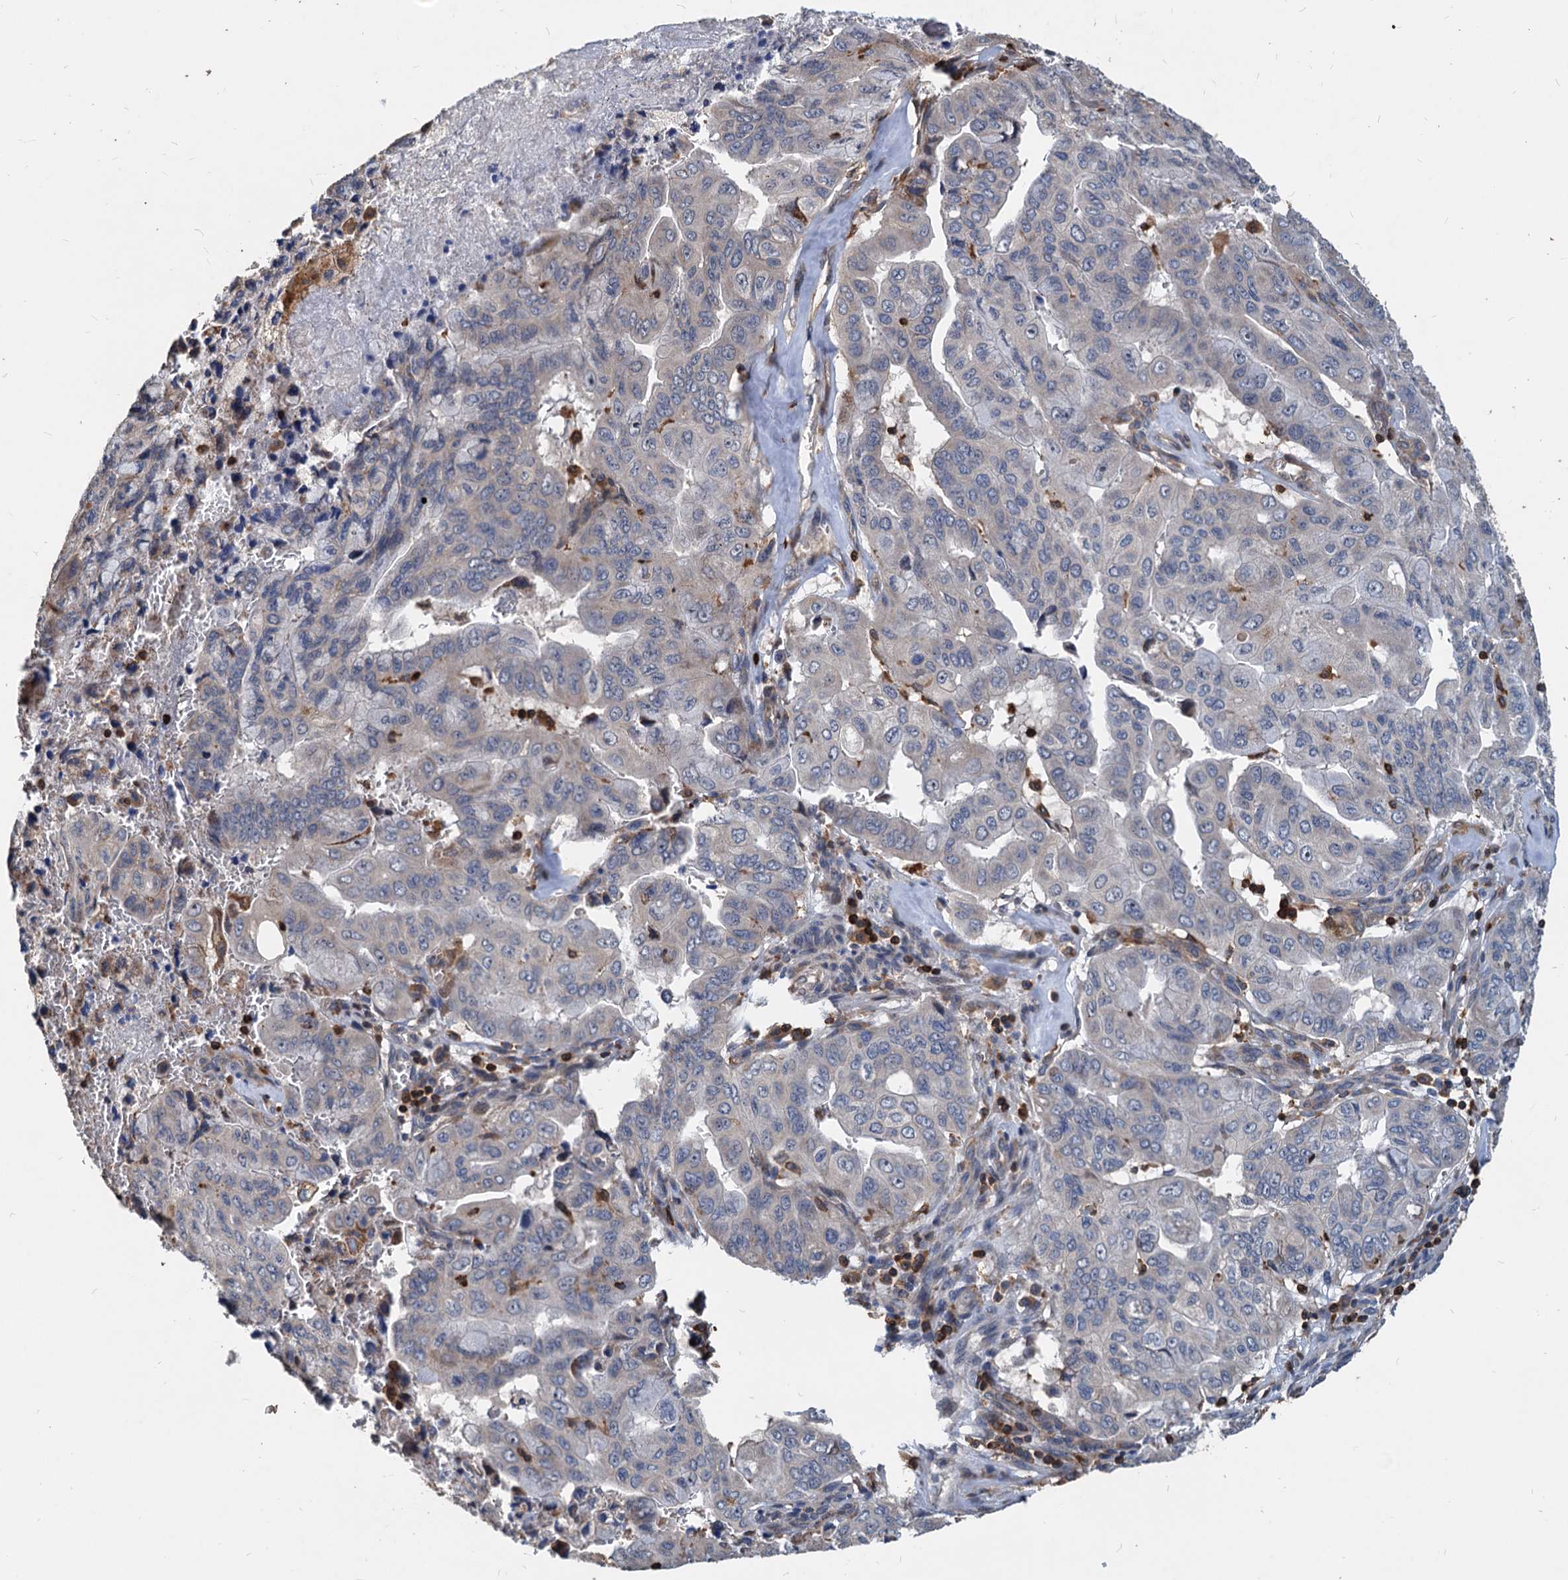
{"staining": {"intensity": "negative", "quantity": "none", "location": "none"}, "tissue": "pancreatic cancer", "cell_type": "Tumor cells", "image_type": "cancer", "snomed": [{"axis": "morphology", "description": "Adenocarcinoma, NOS"}, {"axis": "topography", "description": "Pancreas"}], "caption": "The photomicrograph demonstrates no significant positivity in tumor cells of adenocarcinoma (pancreatic).", "gene": "LCP2", "patient": {"sex": "male", "age": 51}}